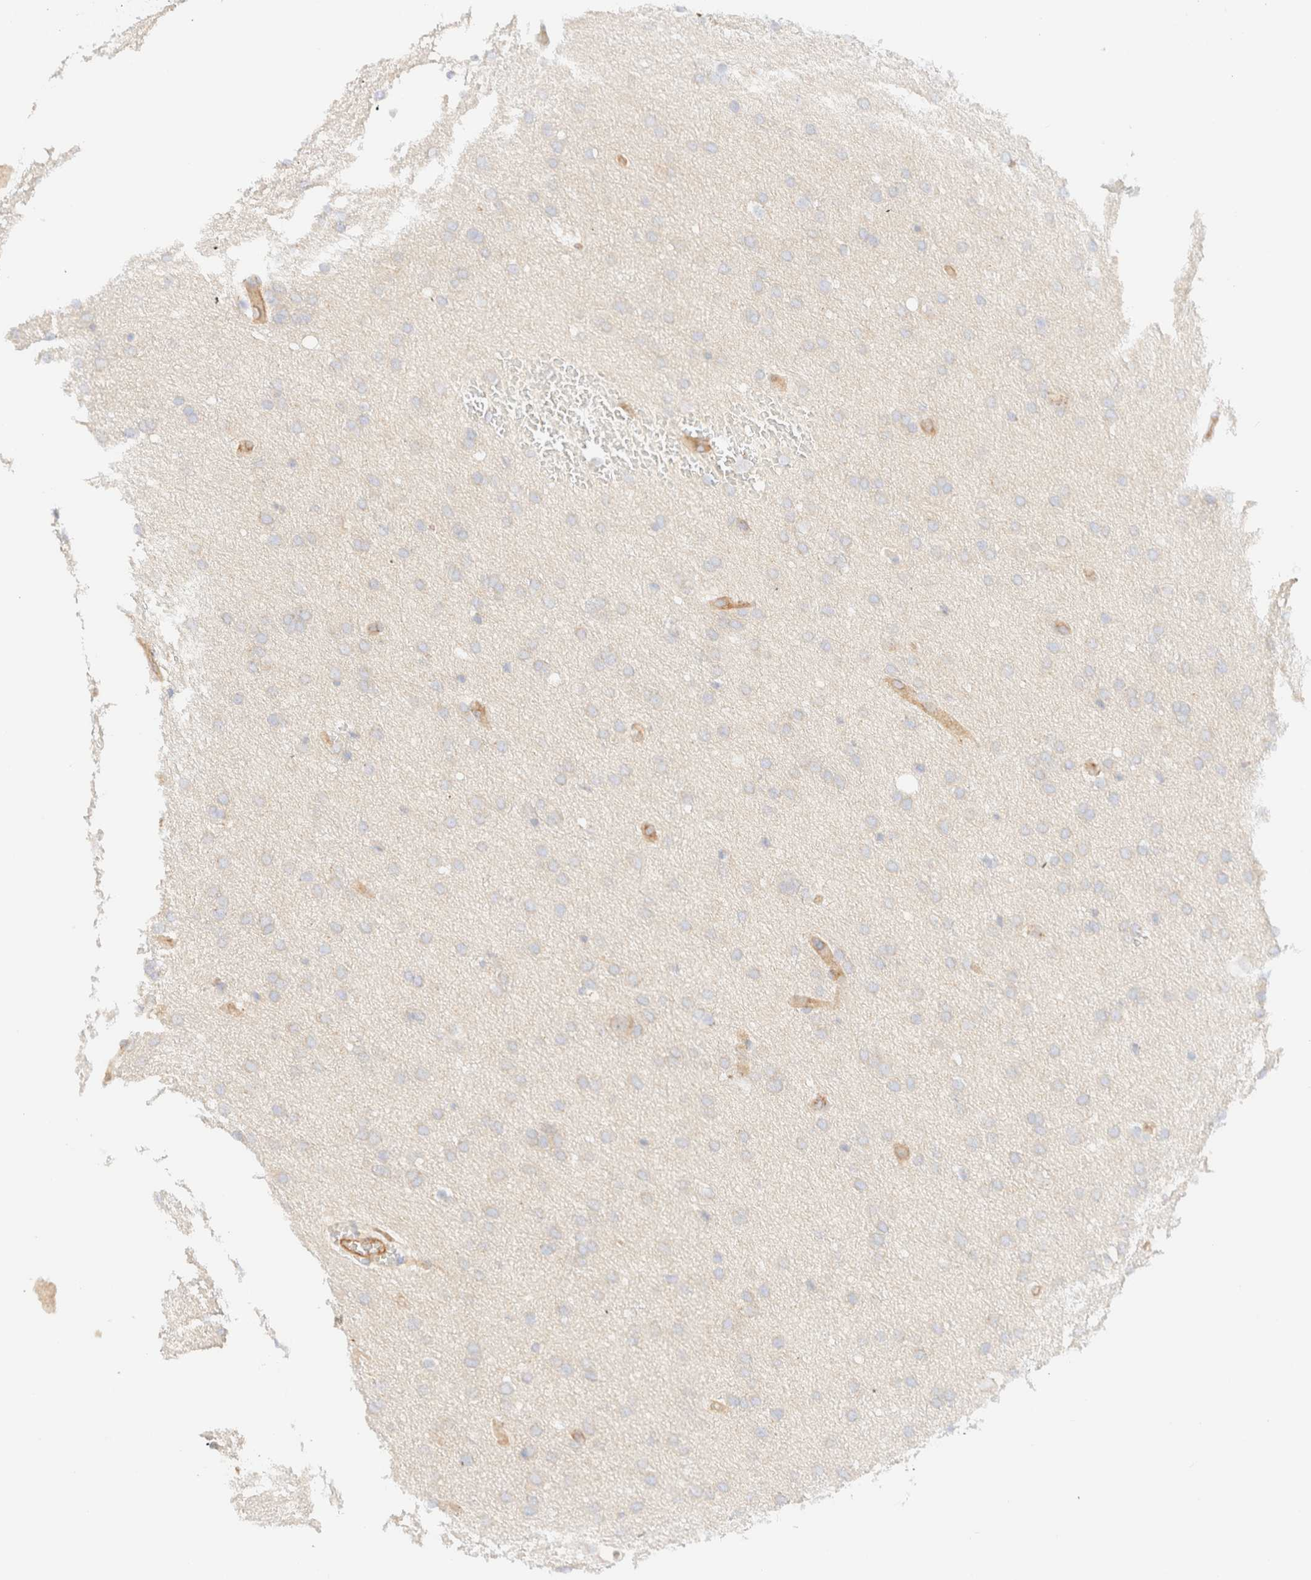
{"staining": {"intensity": "negative", "quantity": "none", "location": "none"}, "tissue": "glioma", "cell_type": "Tumor cells", "image_type": "cancer", "snomed": [{"axis": "morphology", "description": "Glioma, malignant, Low grade"}, {"axis": "topography", "description": "Brain"}], "caption": "Immunohistochemistry of human glioma shows no positivity in tumor cells. (DAB IHC, high magnification).", "gene": "MYO10", "patient": {"sex": "female", "age": 37}}